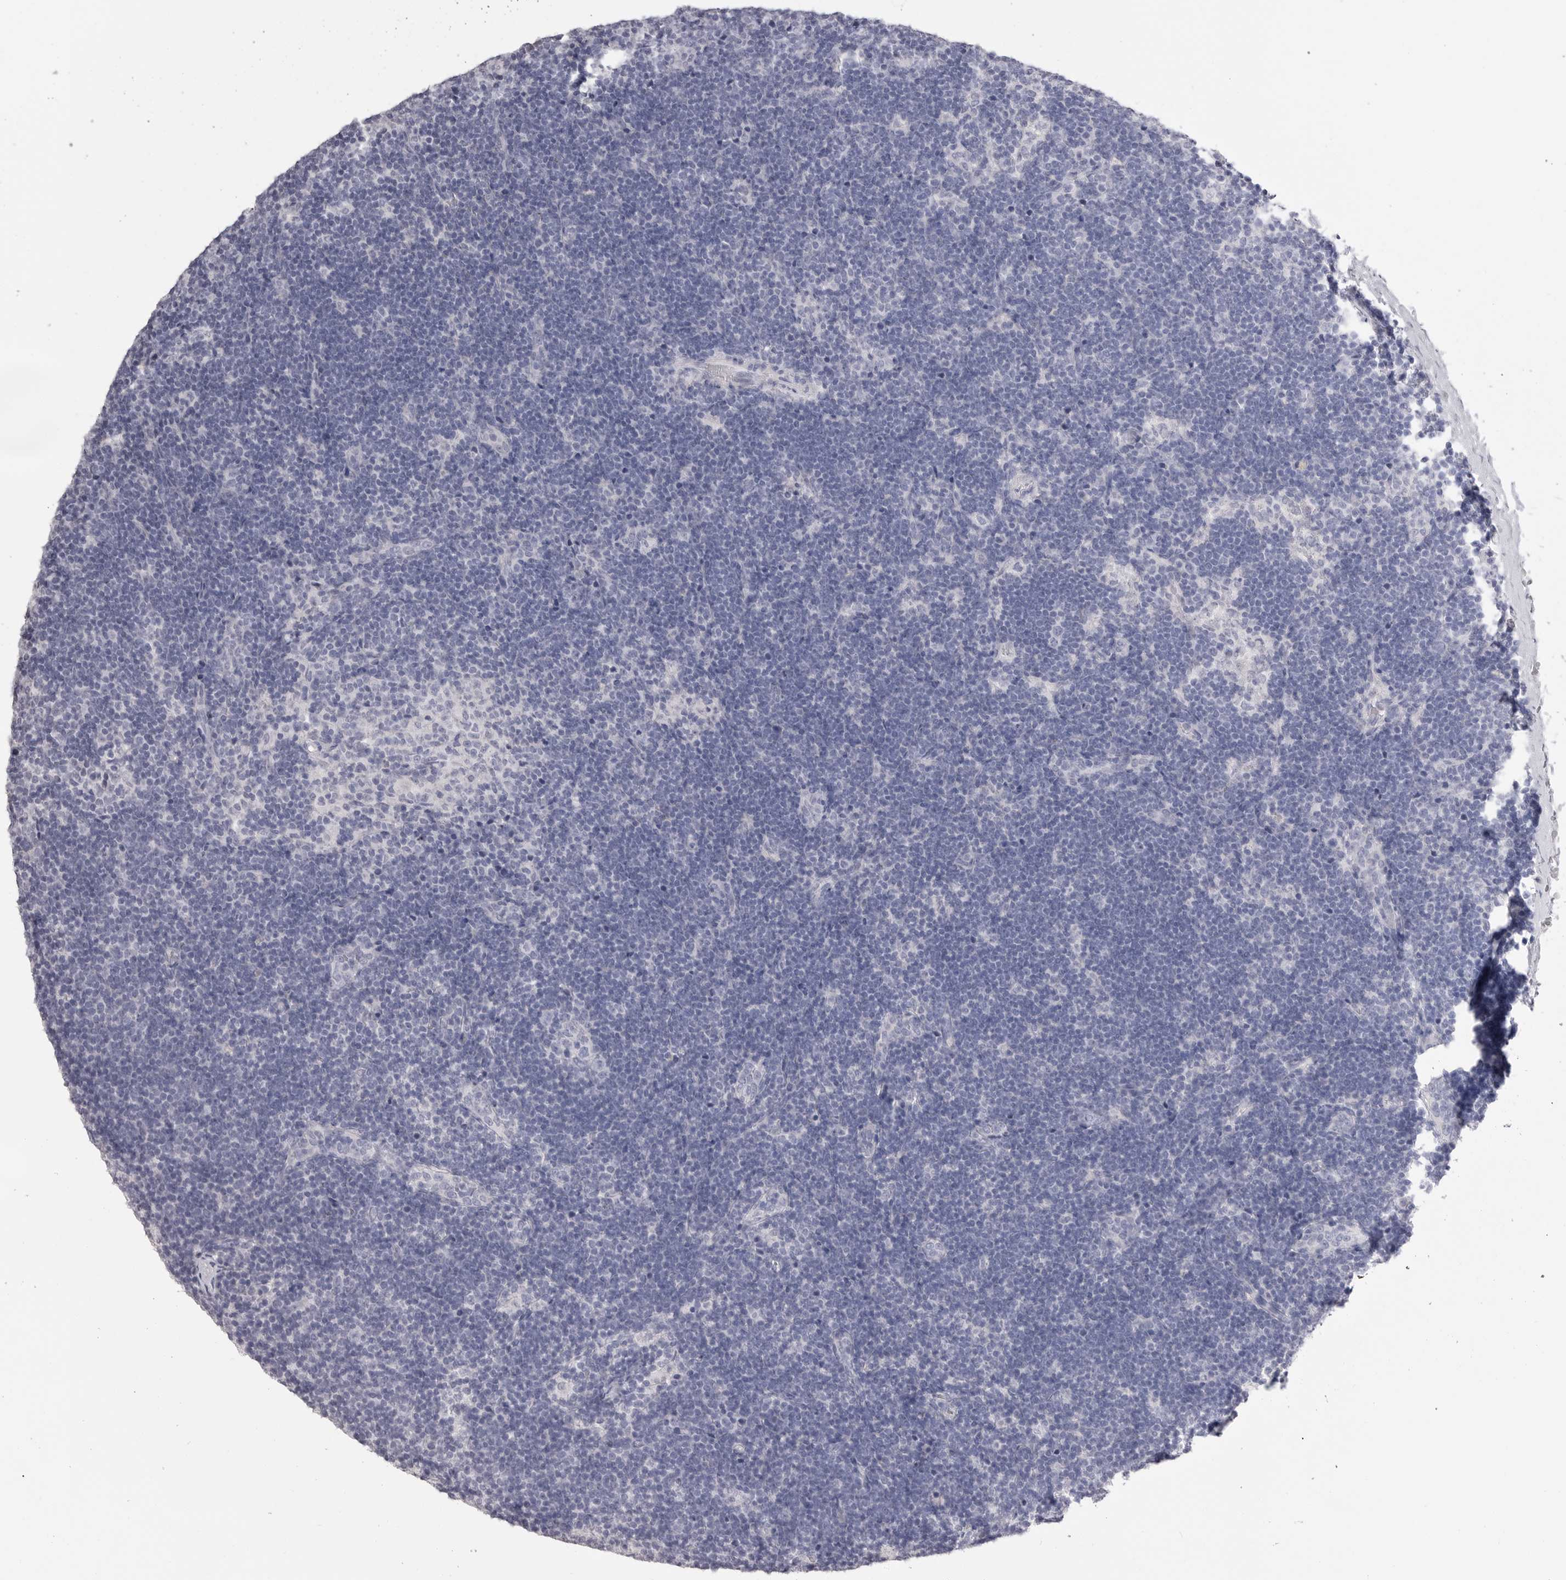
{"staining": {"intensity": "negative", "quantity": "none", "location": "none"}, "tissue": "lymph node", "cell_type": "Germinal center cells", "image_type": "normal", "snomed": [{"axis": "morphology", "description": "Normal tissue, NOS"}, {"axis": "topography", "description": "Lymph node"}], "caption": "High magnification brightfield microscopy of normal lymph node stained with DAB (3,3'-diaminobenzidine) (brown) and counterstained with hematoxylin (blue): germinal center cells show no significant expression. The staining was performed using DAB (3,3'-diaminobenzidine) to visualize the protein expression in brown, while the nuclei were stained in blue with hematoxylin (Magnification: 20x).", "gene": "CPB1", "patient": {"sex": "female", "age": 22}}